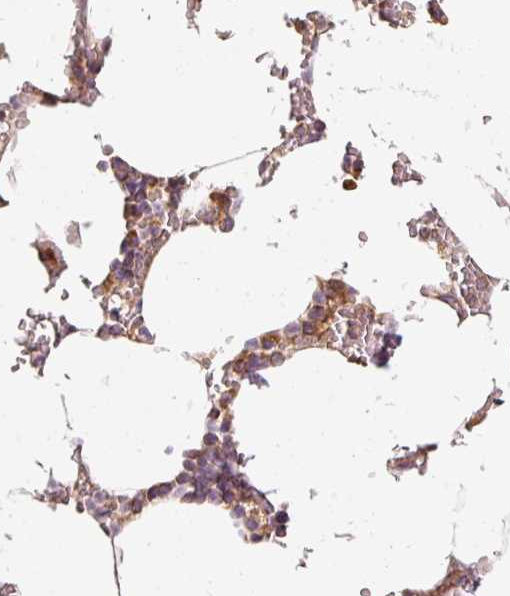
{"staining": {"intensity": "moderate", "quantity": "<25%", "location": "cytoplasmic/membranous"}, "tissue": "bone marrow", "cell_type": "Hematopoietic cells", "image_type": "normal", "snomed": [{"axis": "morphology", "description": "Normal tissue, NOS"}, {"axis": "topography", "description": "Bone marrow"}], "caption": "Brown immunohistochemical staining in benign human bone marrow displays moderate cytoplasmic/membranous positivity in approximately <25% of hematopoietic cells. Using DAB (brown) and hematoxylin (blue) stains, captured at high magnification using brightfield microscopy.", "gene": "ISCU", "patient": {"sex": "male", "age": 70}}